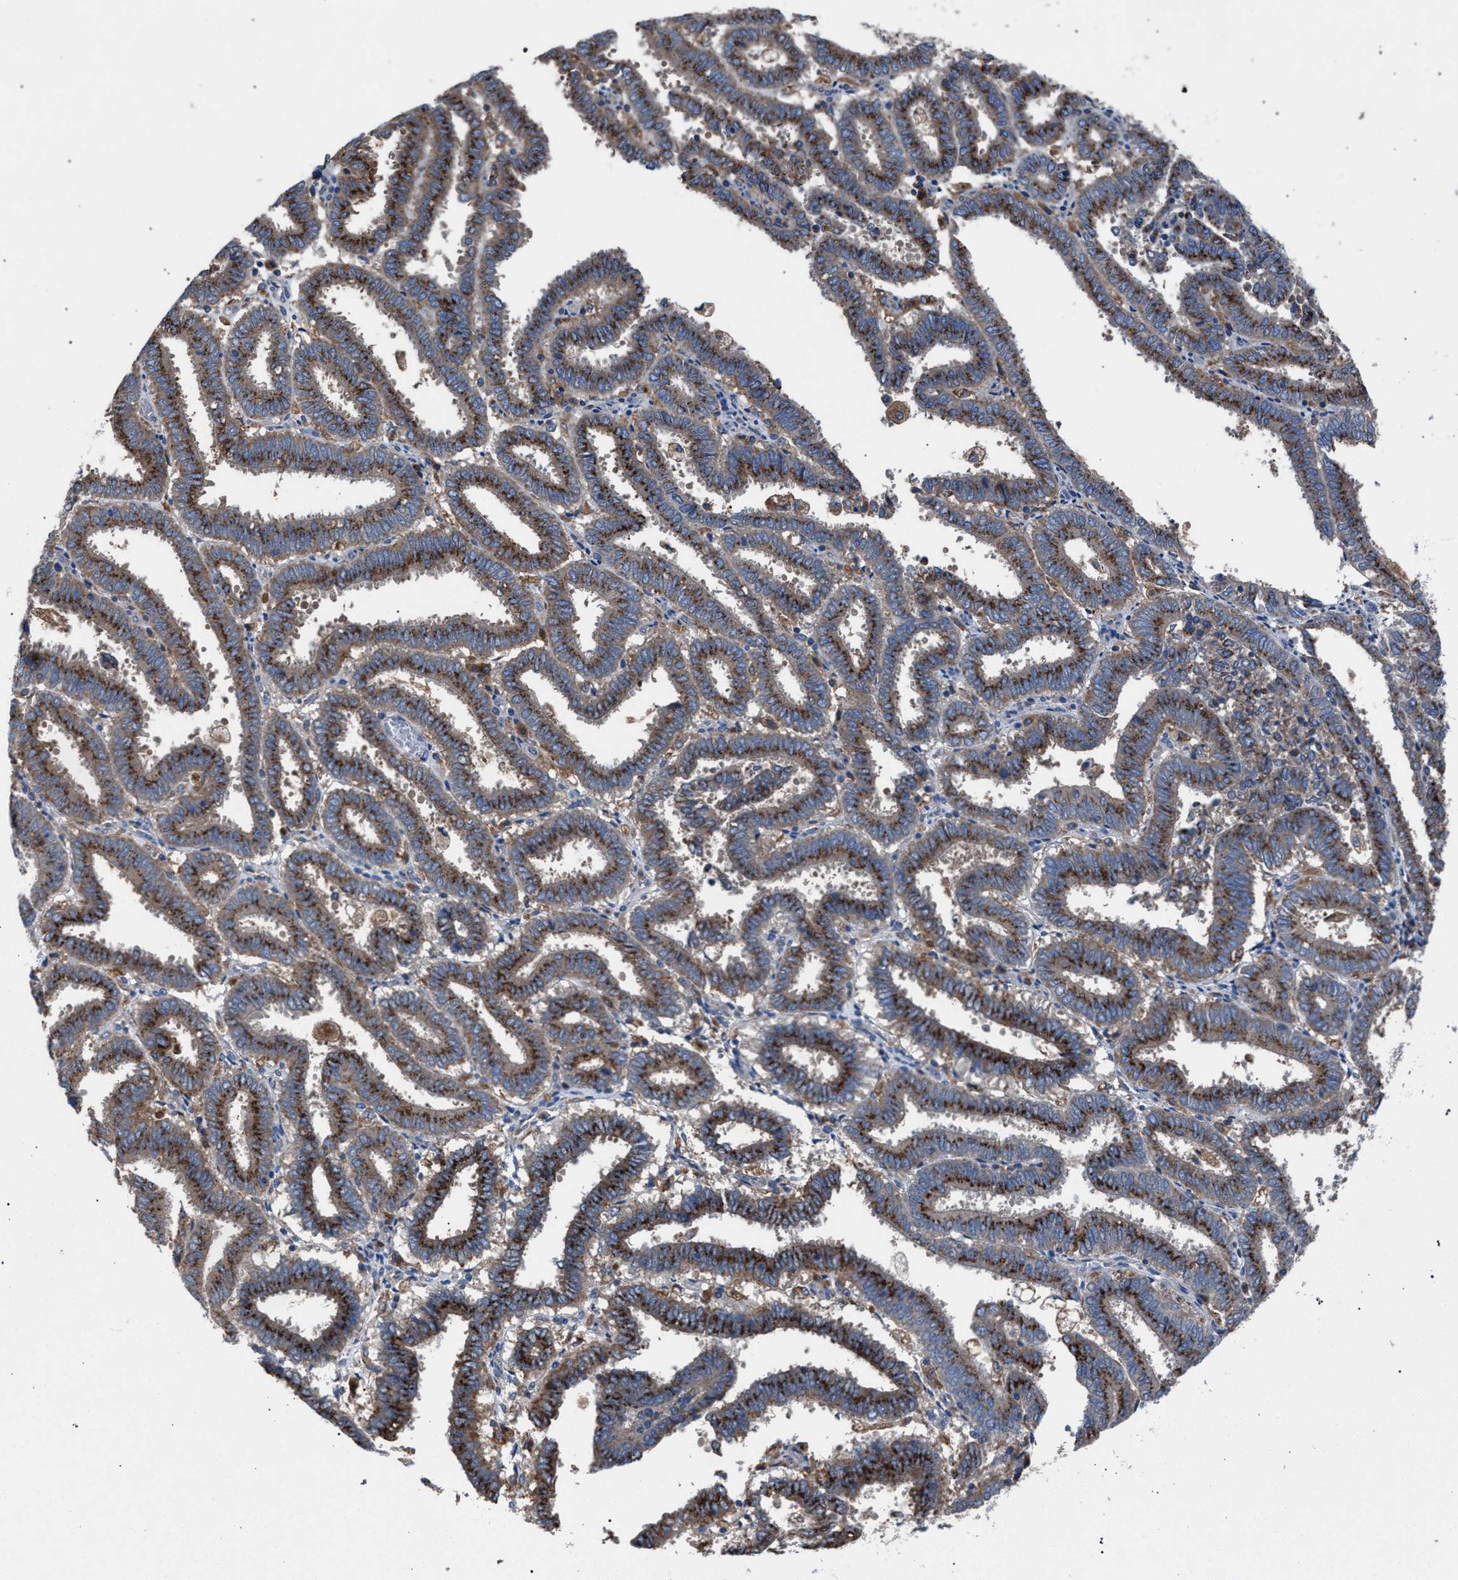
{"staining": {"intensity": "strong", "quantity": ">75%", "location": "cytoplasmic/membranous"}, "tissue": "endometrial cancer", "cell_type": "Tumor cells", "image_type": "cancer", "snomed": [{"axis": "morphology", "description": "Adenocarcinoma, NOS"}, {"axis": "topography", "description": "Uterus"}], "caption": "A micrograph of endometrial cancer (adenocarcinoma) stained for a protein demonstrates strong cytoplasmic/membranous brown staining in tumor cells.", "gene": "ATP6V0A1", "patient": {"sex": "female", "age": 83}}